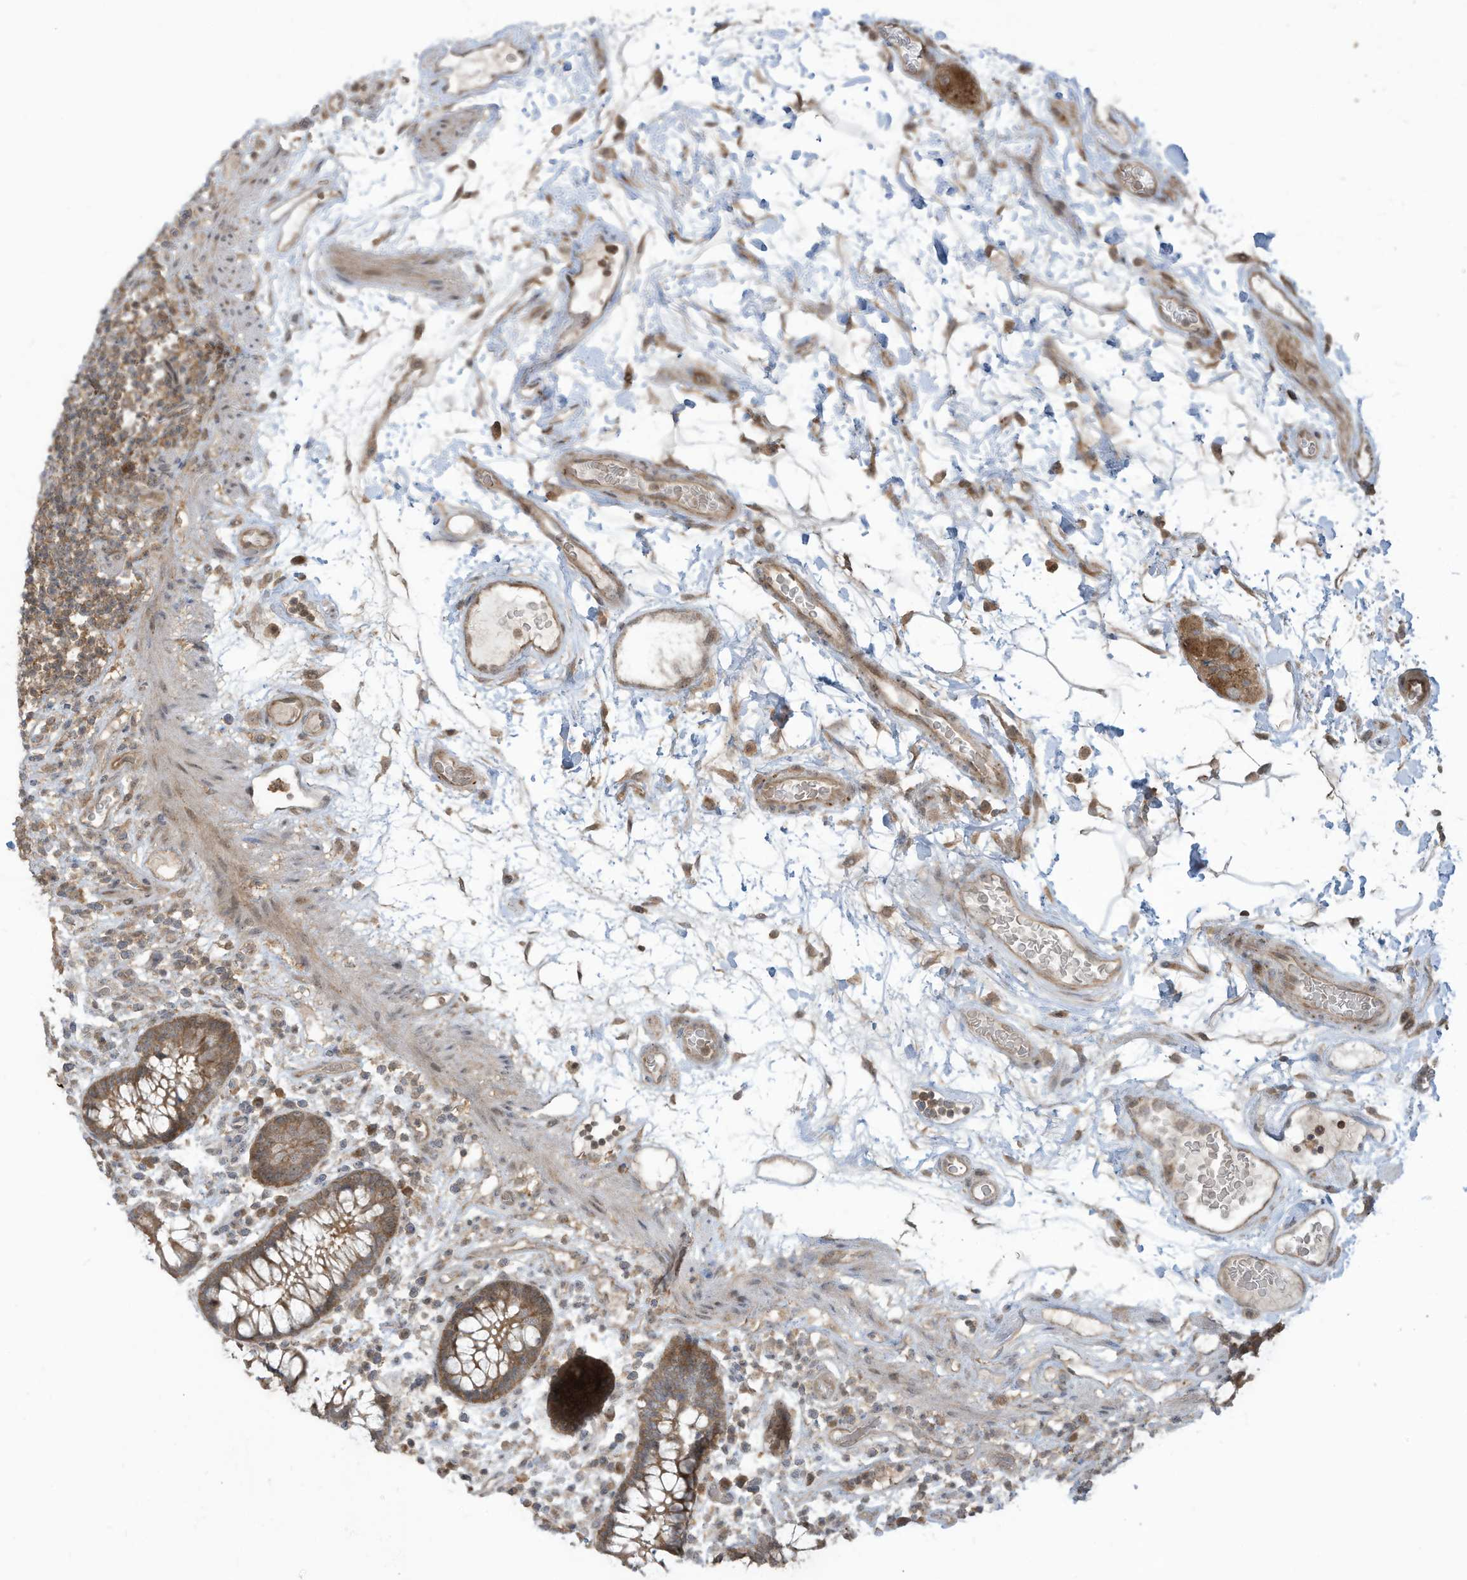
{"staining": {"intensity": "moderate", "quantity": ">75%", "location": "cytoplasmic/membranous"}, "tissue": "colon", "cell_type": "Endothelial cells", "image_type": "normal", "snomed": [{"axis": "morphology", "description": "Normal tissue, NOS"}, {"axis": "topography", "description": "Colon"}], "caption": "The photomicrograph exhibits staining of unremarkable colon, revealing moderate cytoplasmic/membranous protein positivity (brown color) within endothelial cells.", "gene": "CARF", "patient": {"sex": "female", "age": 79}}